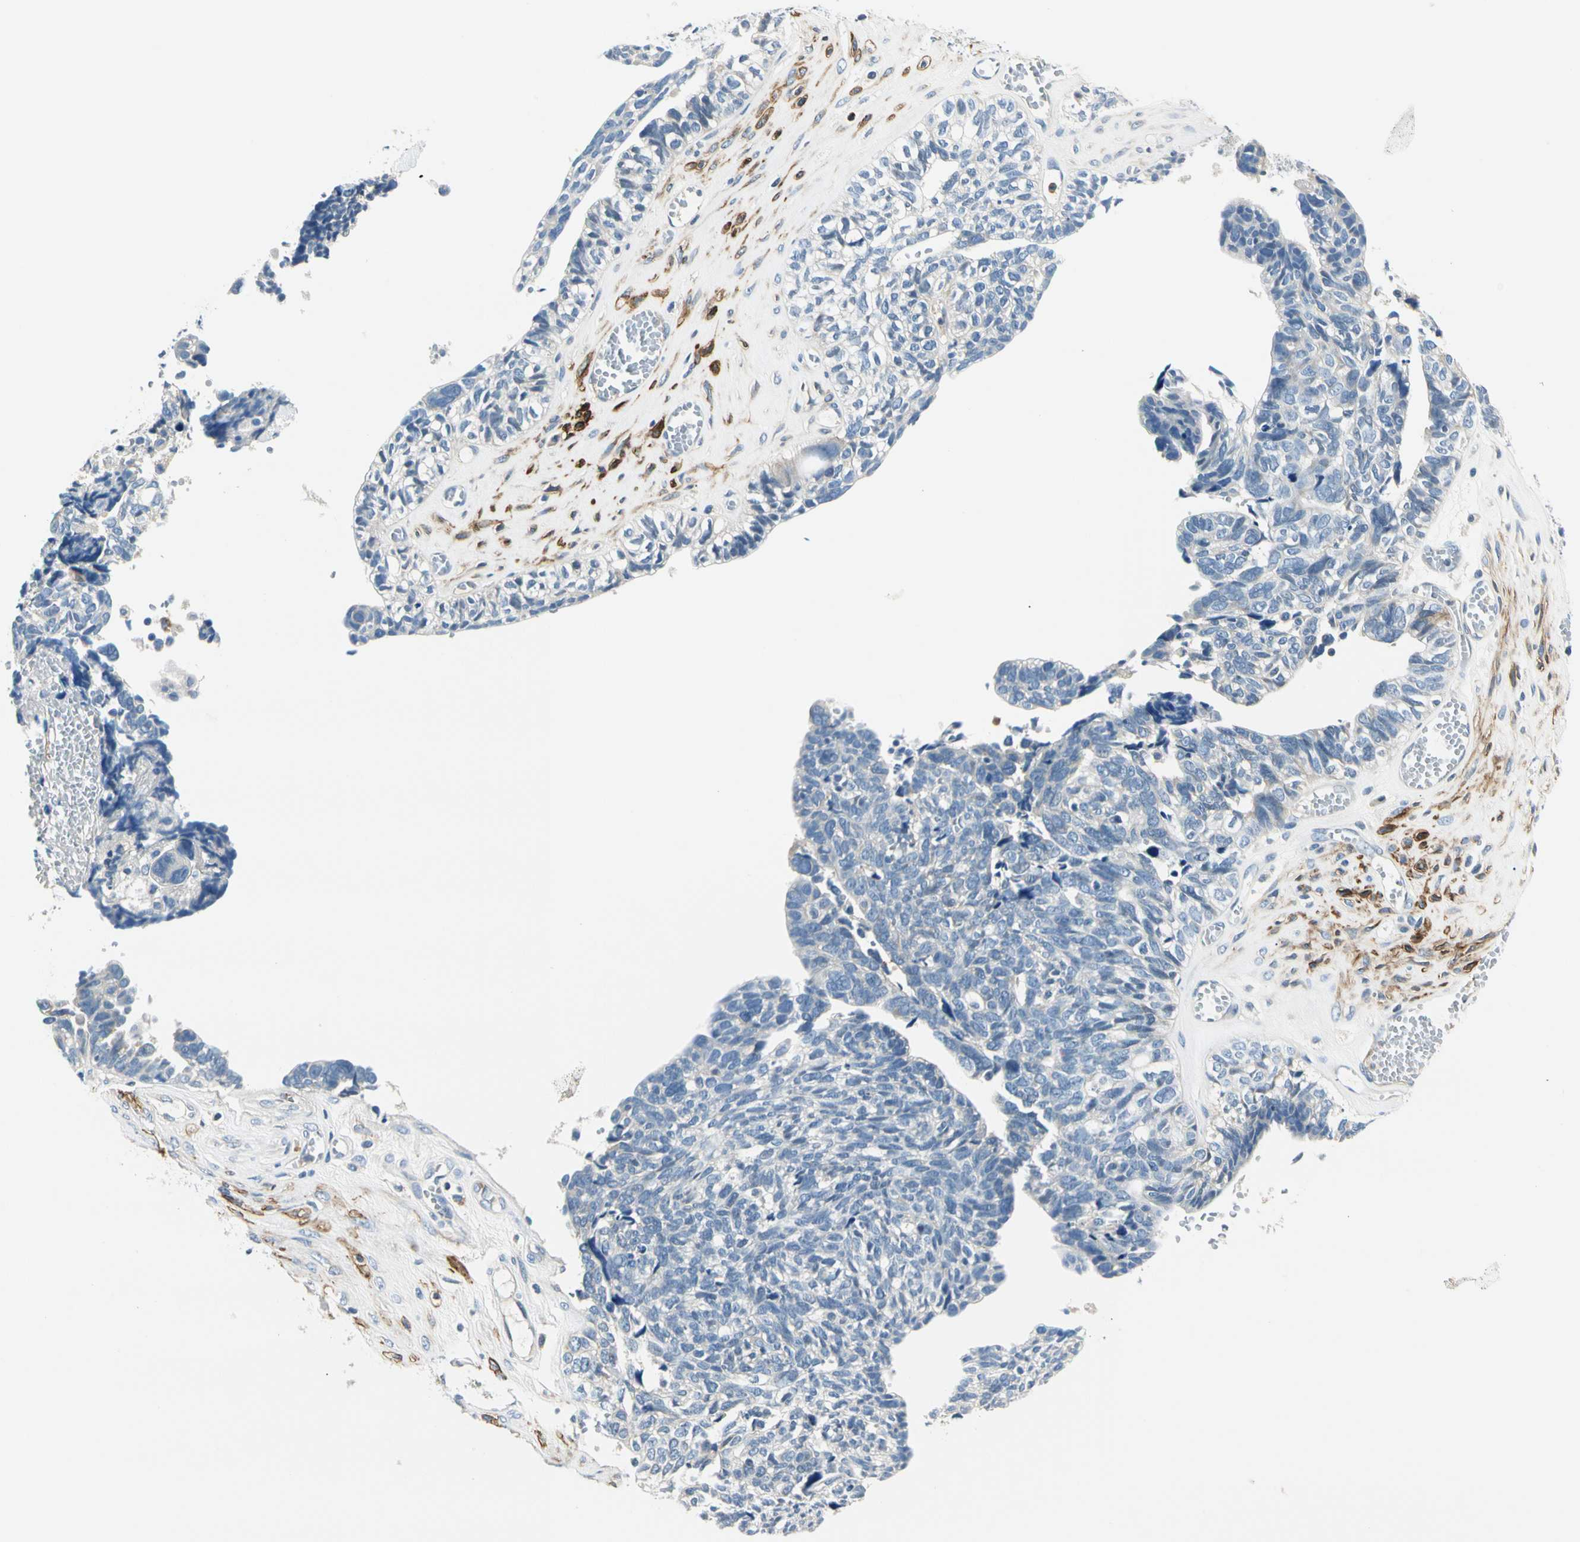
{"staining": {"intensity": "negative", "quantity": "none", "location": "none"}, "tissue": "ovarian cancer", "cell_type": "Tumor cells", "image_type": "cancer", "snomed": [{"axis": "morphology", "description": "Cystadenocarcinoma, serous, NOS"}, {"axis": "topography", "description": "Ovary"}], "caption": "Image shows no protein expression in tumor cells of ovarian cancer tissue.", "gene": "TGFBR3", "patient": {"sex": "female", "age": 79}}